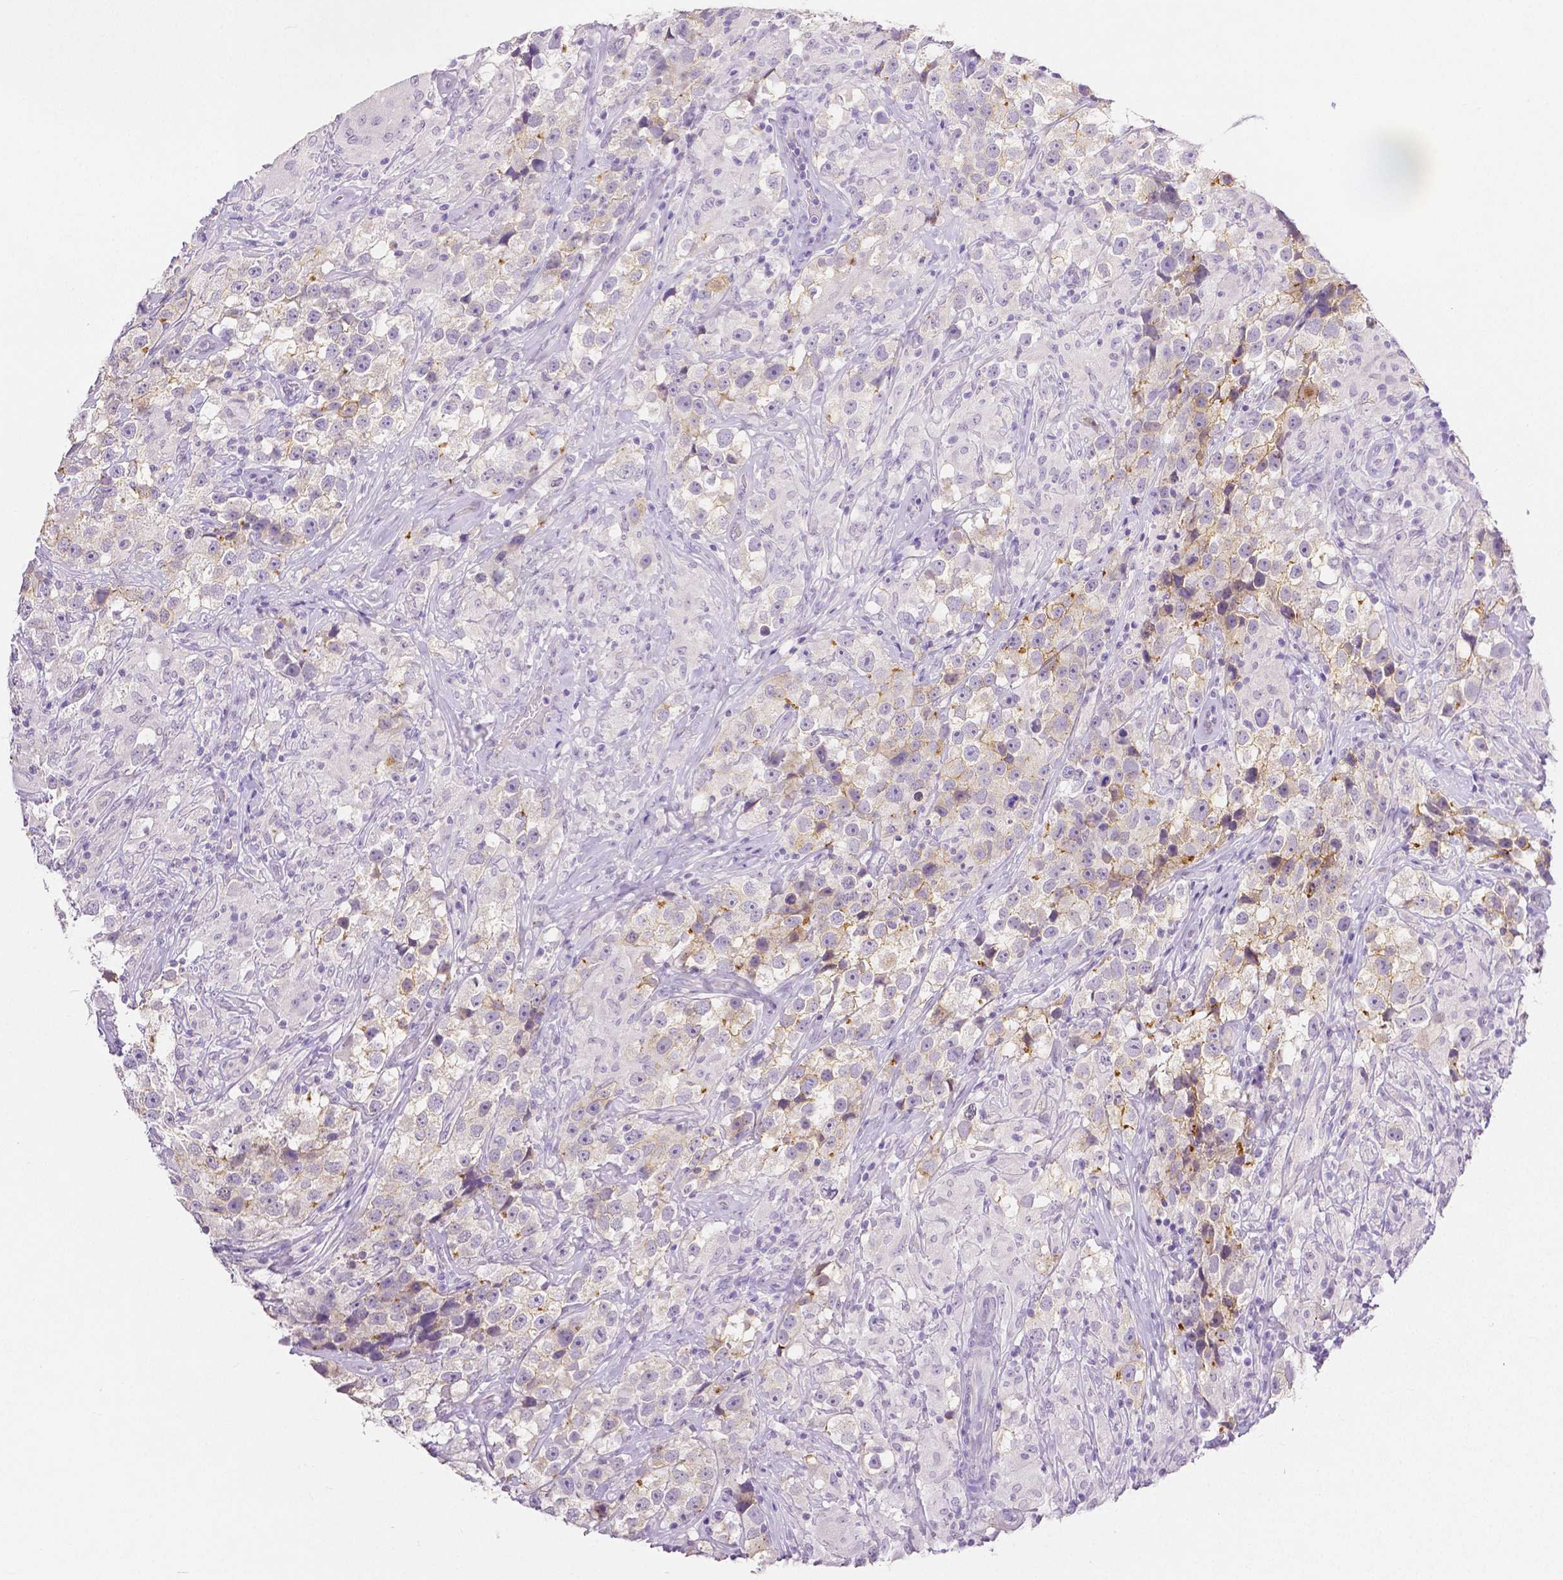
{"staining": {"intensity": "weak", "quantity": "<25%", "location": "cytoplasmic/membranous"}, "tissue": "testis cancer", "cell_type": "Tumor cells", "image_type": "cancer", "snomed": [{"axis": "morphology", "description": "Seminoma, NOS"}, {"axis": "topography", "description": "Testis"}], "caption": "Immunohistochemistry image of seminoma (testis) stained for a protein (brown), which displays no positivity in tumor cells.", "gene": "OCLN", "patient": {"sex": "male", "age": 46}}